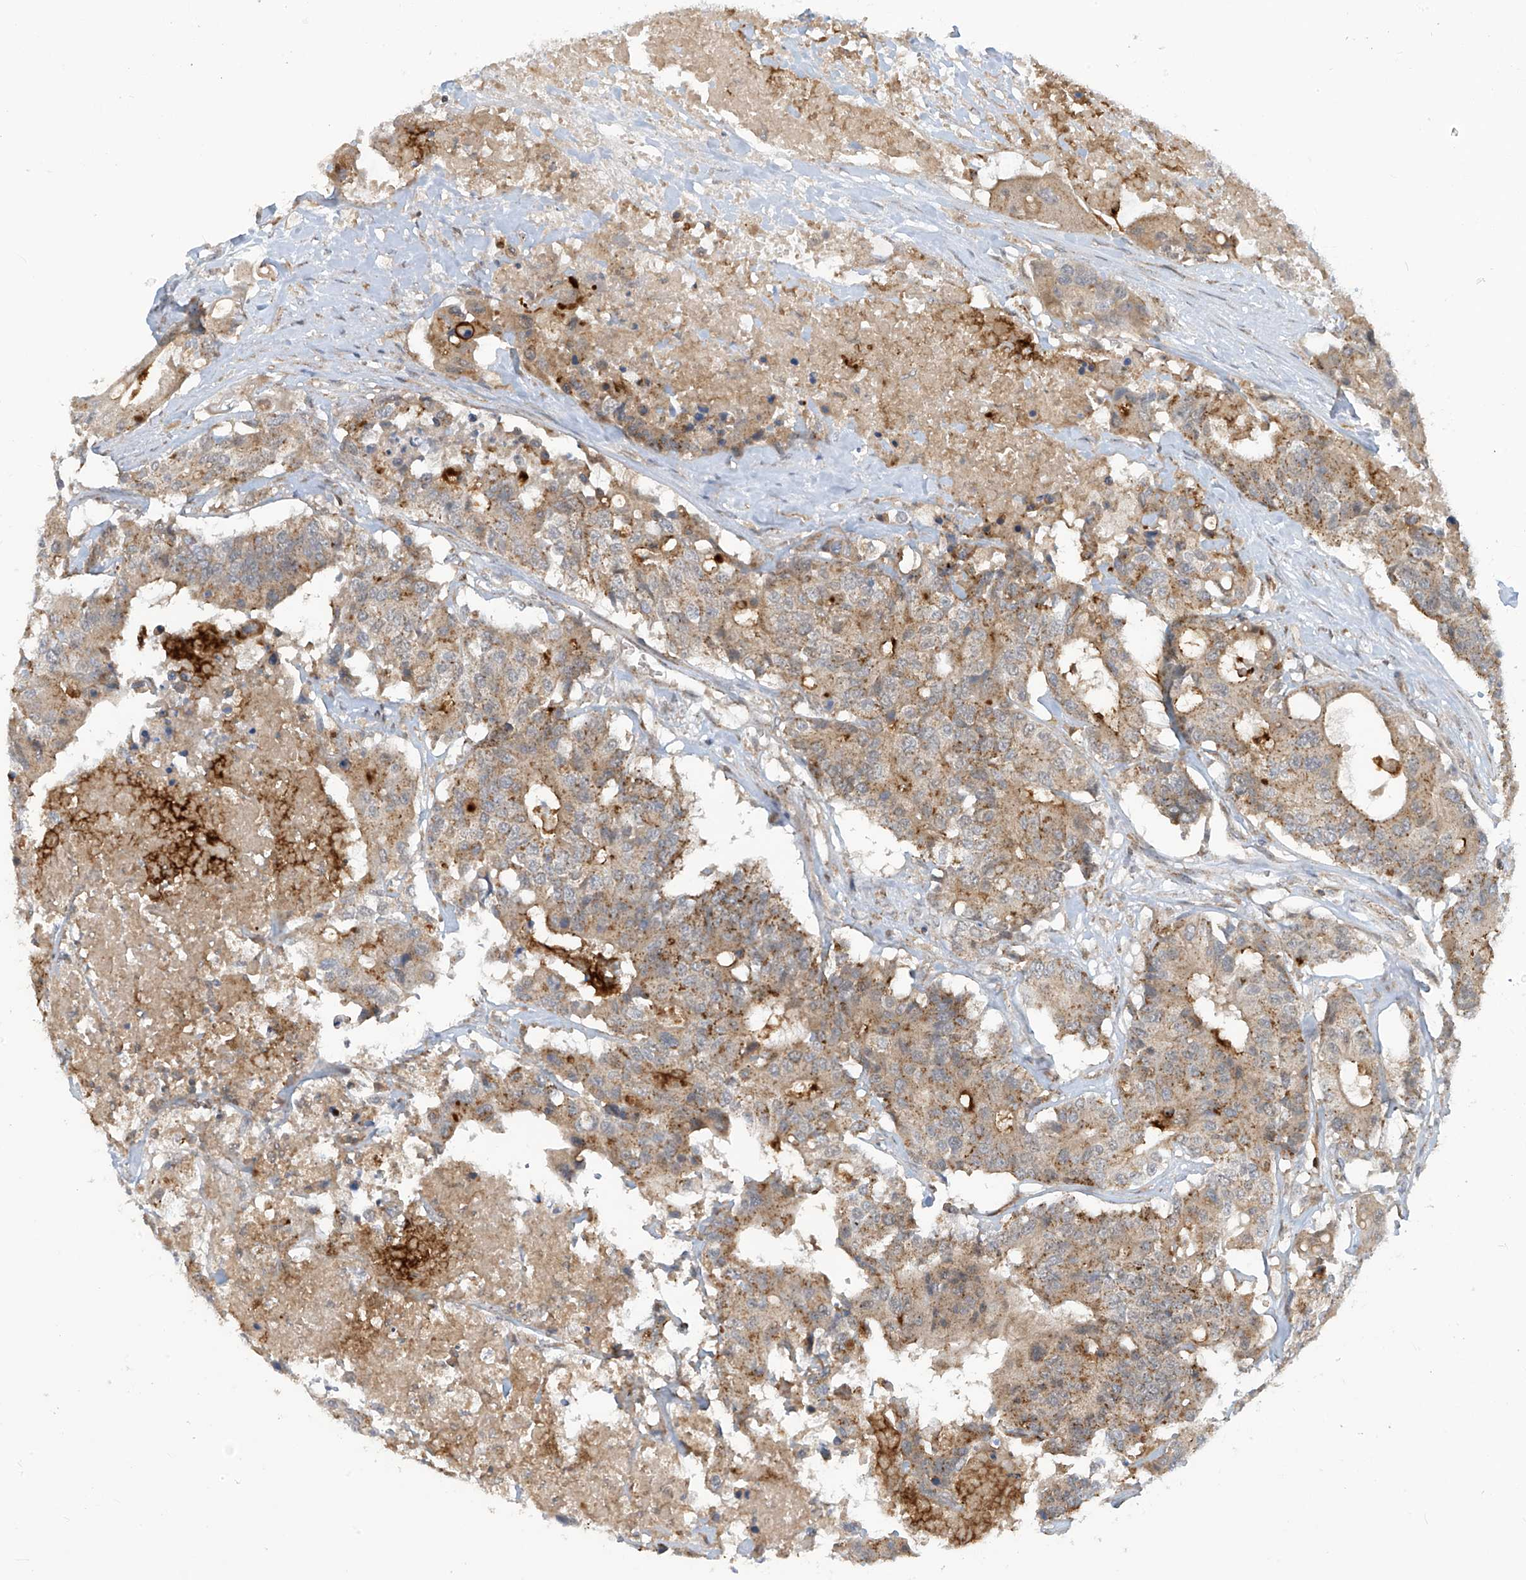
{"staining": {"intensity": "moderate", "quantity": "25%-75%", "location": "cytoplasmic/membranous"}, "tissue": "colorectal cancer", "cell_type": "Tumor cells", "image_type": "cancer", "snomed": [{"axis": "morphology", "description": "Adenocarcinoma, NOS"}, {"axis": "topography", "description": "Colon"}], "caption": "Colorectal adenocarcinoma was stained to show a protein in brown. There is medium levels of moderate cytoplasmic/membranous staining in about 25%-75% of tumor cells.", "gene": "PARVG", "patient": {"sex": "male", "age": 77}}